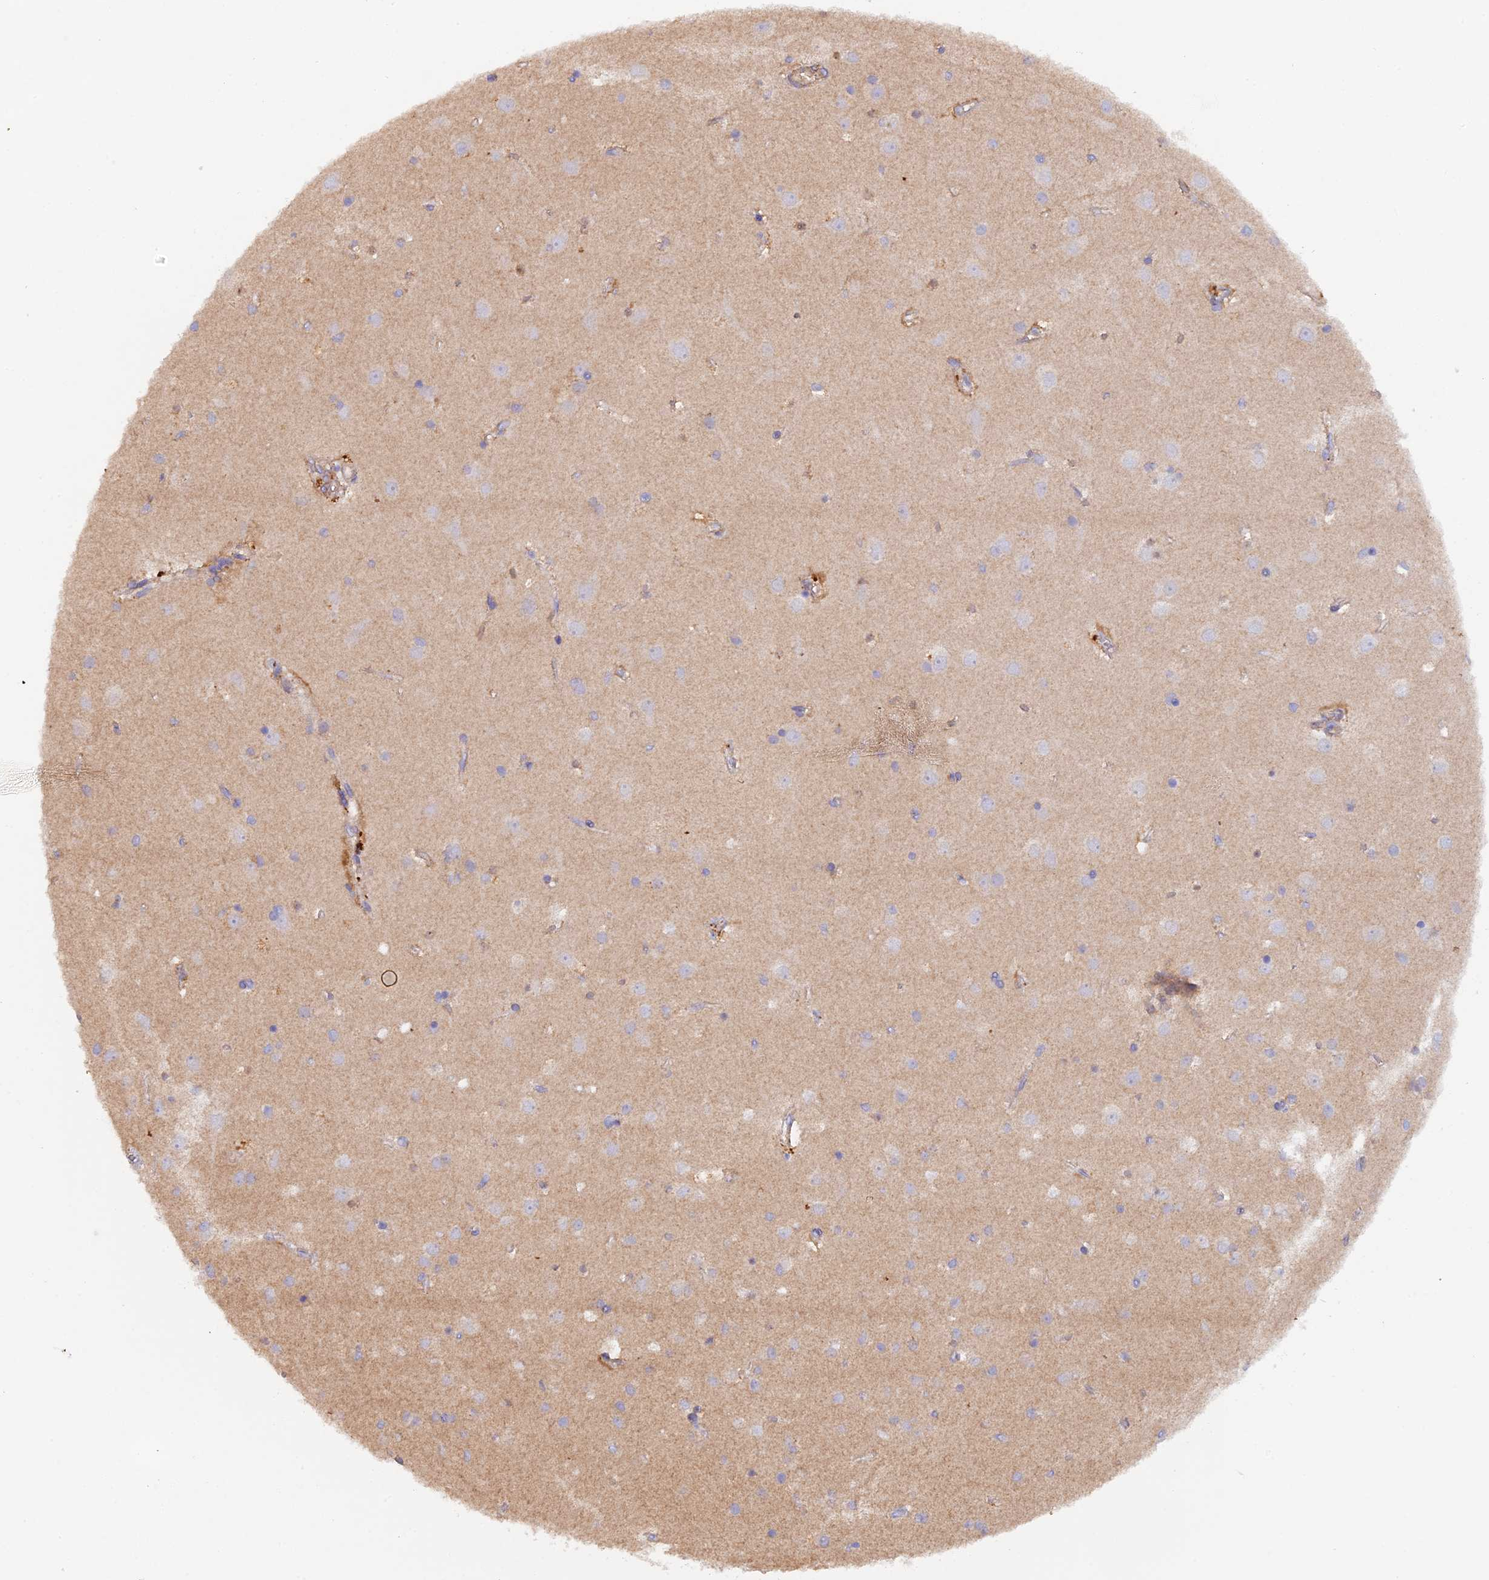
{"staining": {"intensity": "weak", "quantity": "25%-75%", "location": "cytoplasmic/membranous"}, "tissue": "cerebral cortex", "cell_type": "Endothelial cells", "image_type": "normal", "snomed": [{"axis": "morphology", "description": "Normal tissue, NOS"}, {"axis": "topography", "description": "Cerebral cortex"}], "caption": "This histopathology image reveals immunohistochemistry (IHC) staining of unremarkable human cerebral cortex, with low weak cytoplasmic/membranous staining in about 25%-75% of endothelial cells.", "gene": "FZR1", "patient": {"sex": "male", "age": 54}}